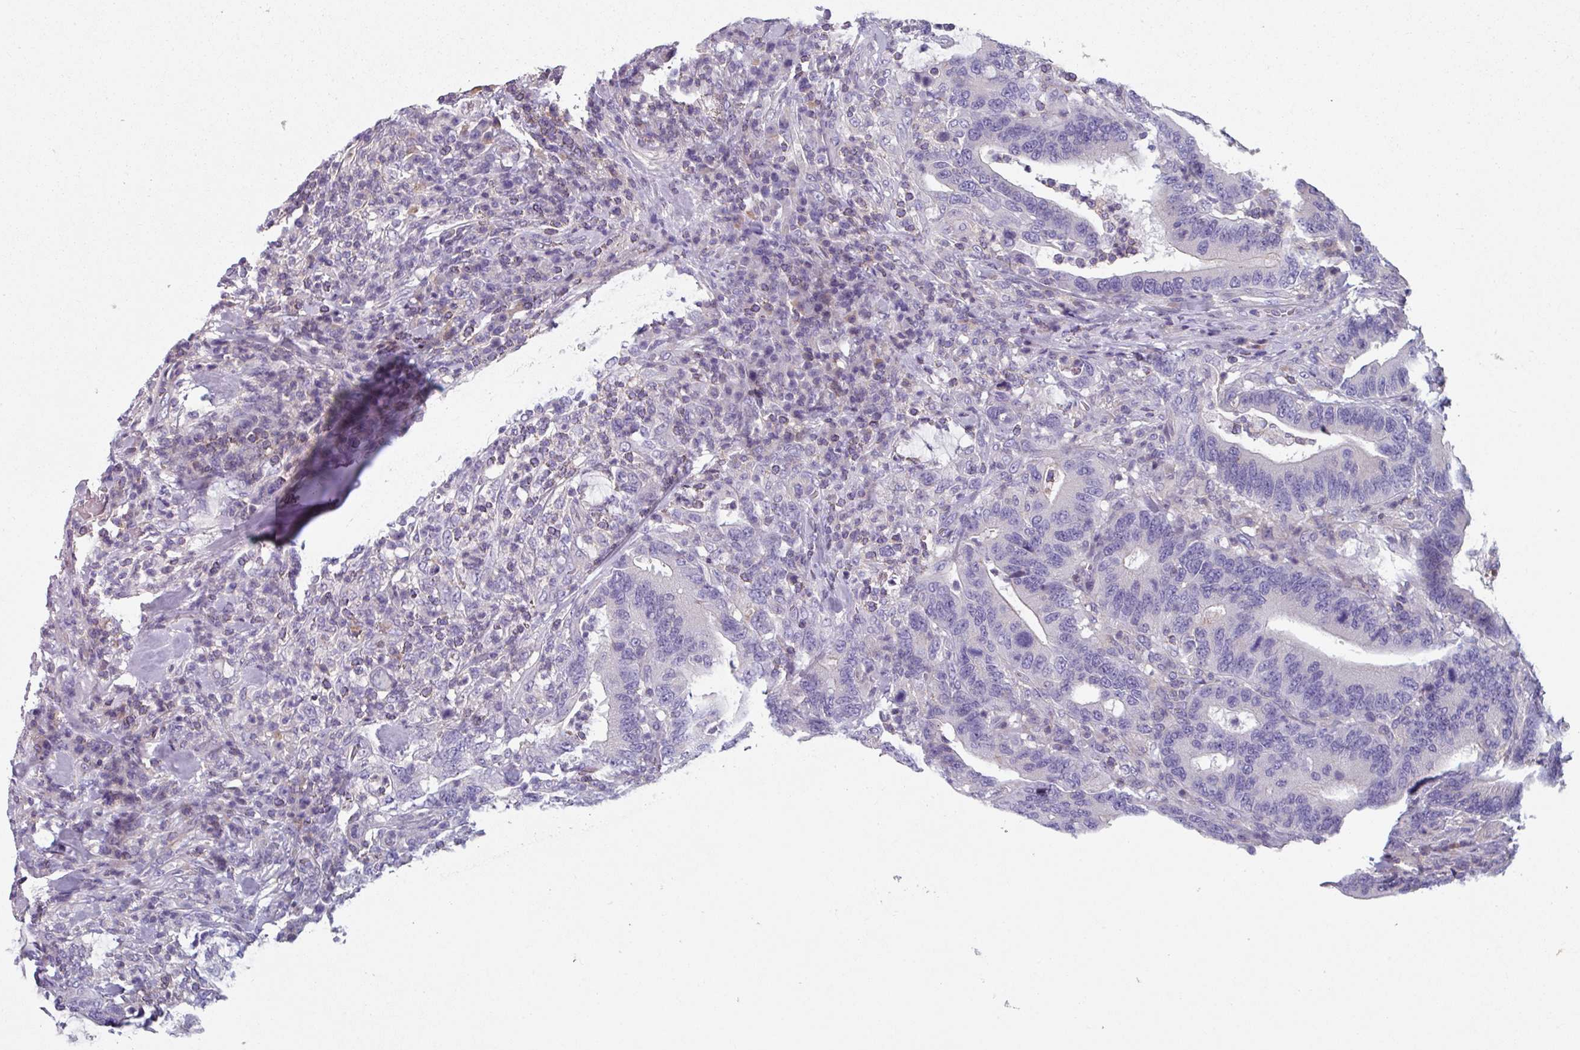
{"staining": {"intensity": "negative", "quantity": "none", "location": "none"}, "tissue": "colorectal cancer", "cell_type": "Tumor cells", "image_type": "cancer", "snomed": [{"axis": "morphology", "description": "Adenocarcinoma, NOS"}, {"axis": "topography", "description": "Colon"}], "caption": "Colorectal cancer was stained to show a protein in brown. There is no significant expression in tumor cells.", "gene": "TMEM132A", "patient": {"sex": "female", "age": 66}}